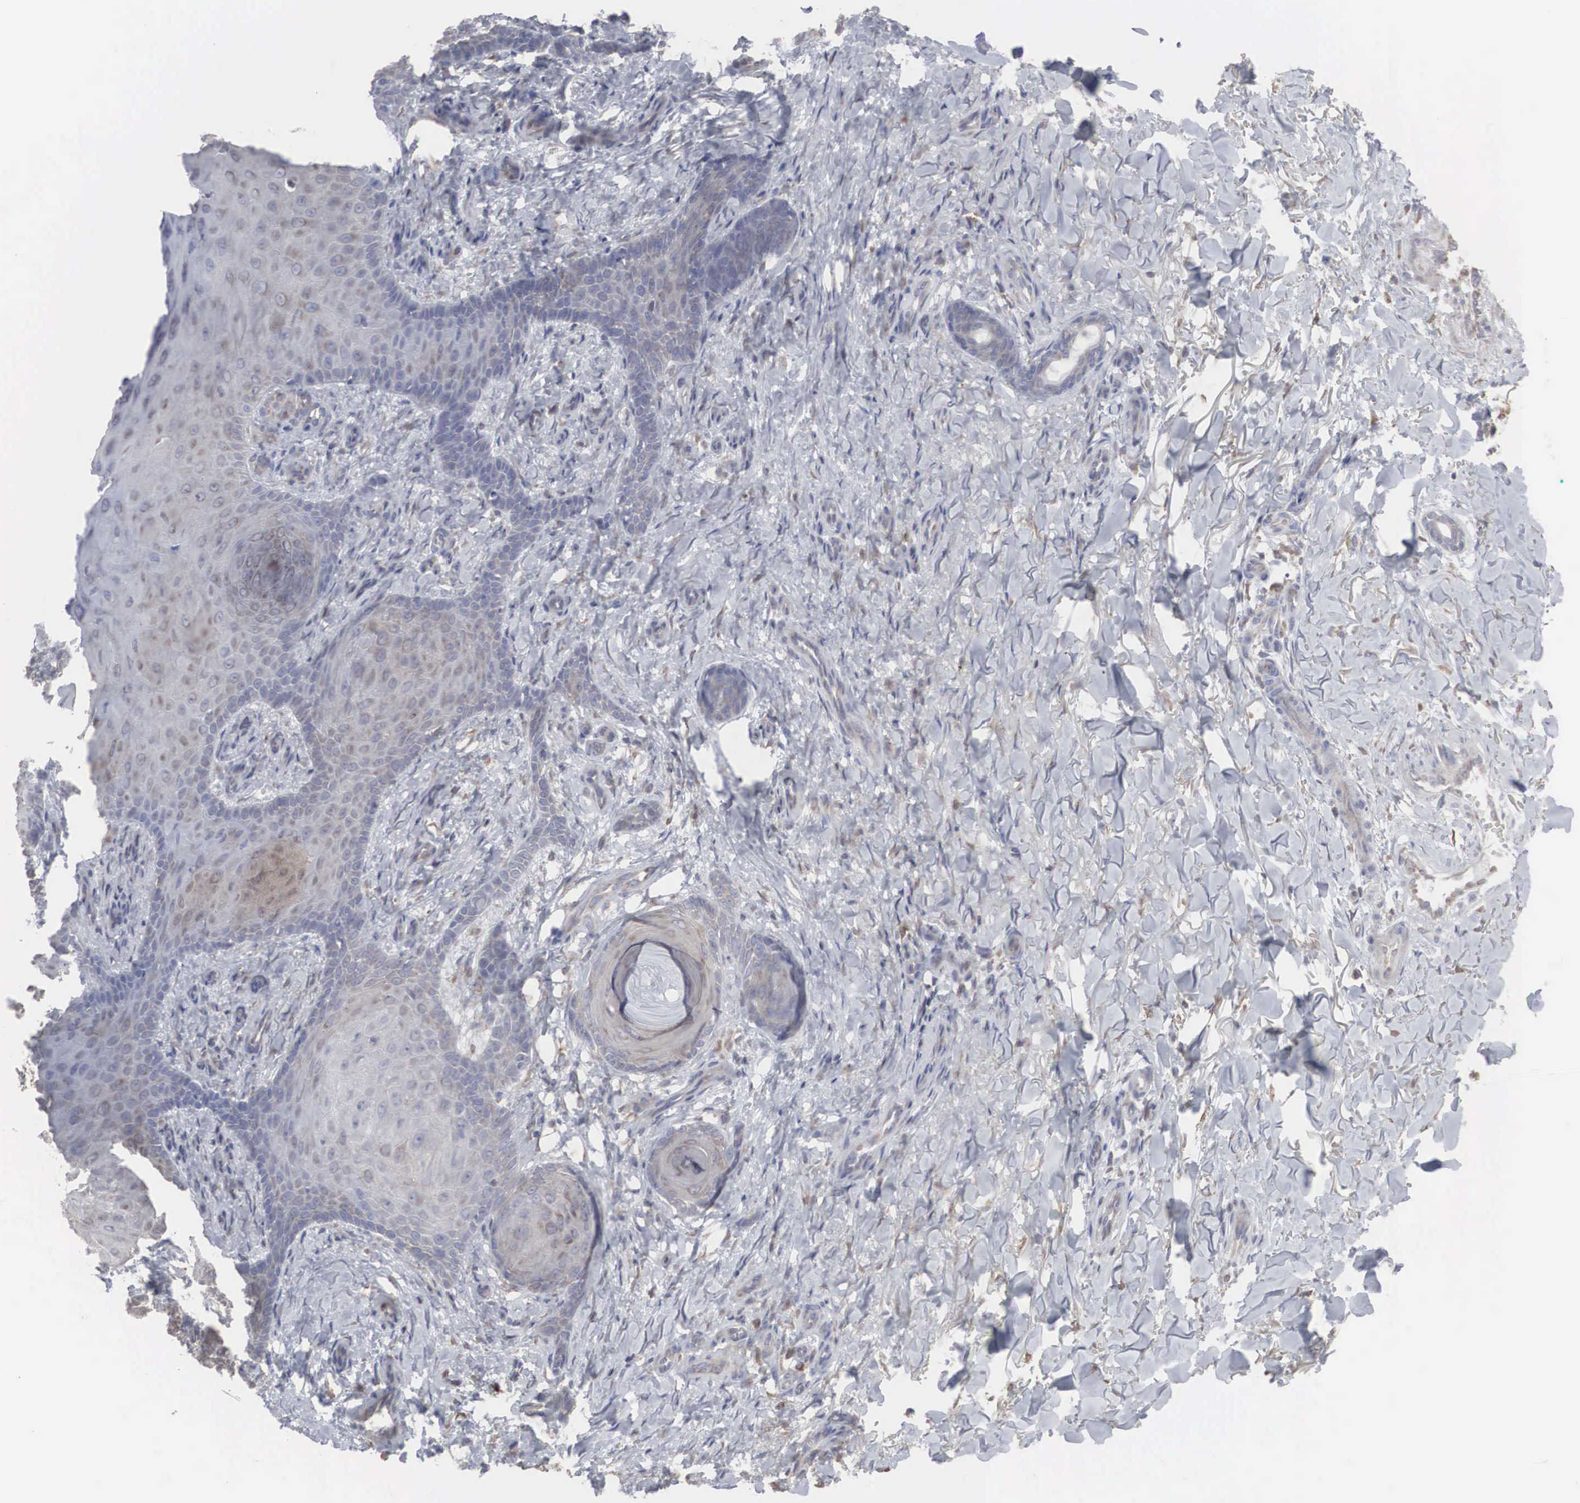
{"staining": {"intensity": "weak", "quantity": "25%-75%", "location": "cytoplasmic/membranous"}, "tissue": "skin cancer", "cell_type": "Tumor cells", "image_type": "cancer", "snomed": [{"axis": "morphology", "description": "Normal tissue, NOS"}, {"axis": "morphology", "description": "Basal cell carcinoma"}, {"axis": "topography", "description": "Skin"}], "caption": "Immunohistochemical staining of basal cell carcinoma (skin) demonstrates low levels of weak cytoplasmic/membranous positivity in approximately 25%-75% of tumor cells. Nuclei are stained in blue.", "gene": "MIA2", "patient": {"sex": "male", "age": 81}}